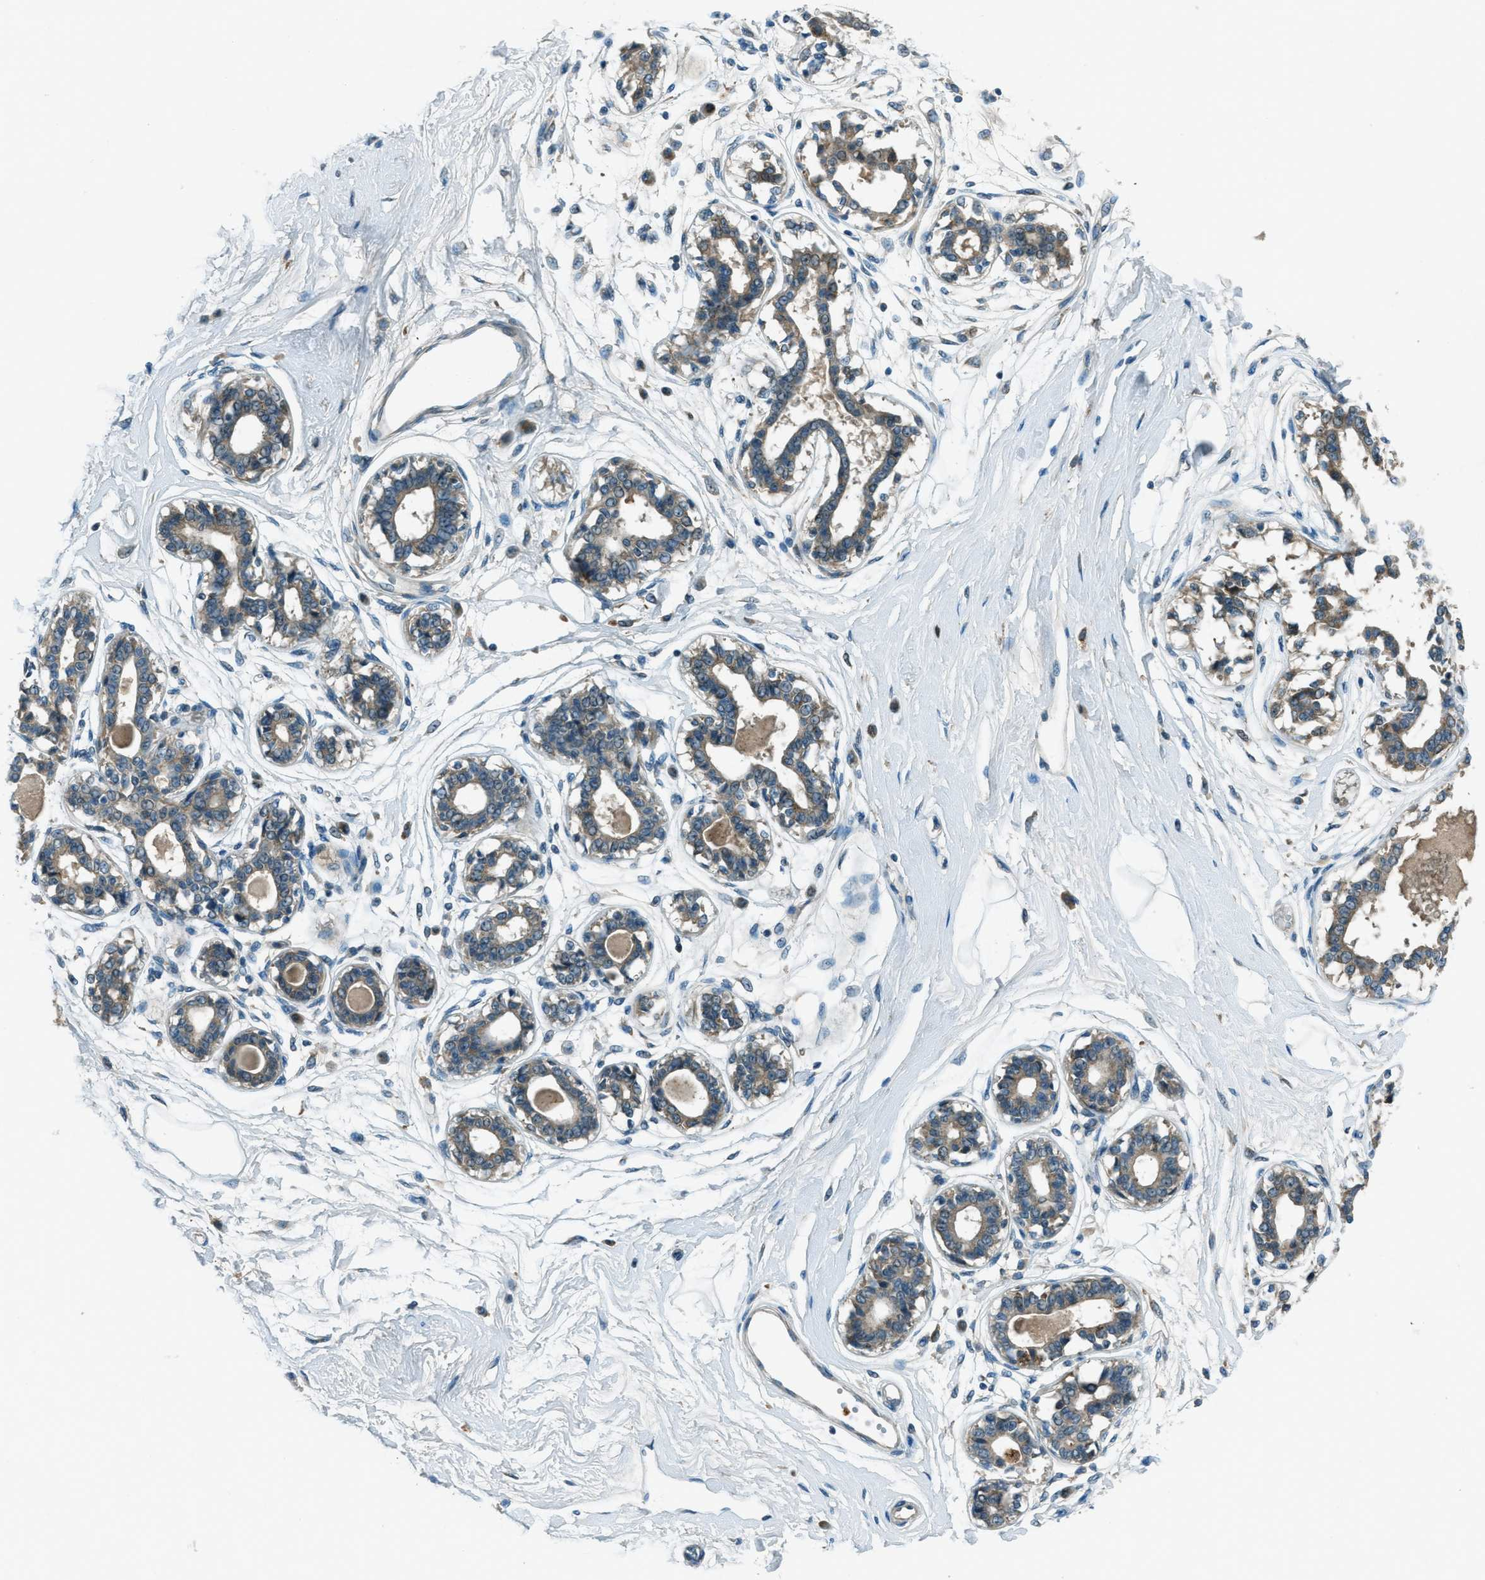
{"staining": {"intensity": "negative", "quantity": "none", "location": "none"}, "tissue": "breast", "cell_type": "Adipocytes", "image_type": "normal", "snomed": [{"axis": "morphology", "description": "Normal tissue, NOS"}, {"axis": "topography", "description": "Breast"}], "caption": "Human breast stained for a protein using immunohistochemistry (IHC) demonstrates no expression in adipocytes.", "gene": "FAR1", "patient": {"sex": "female", "age": 45}}